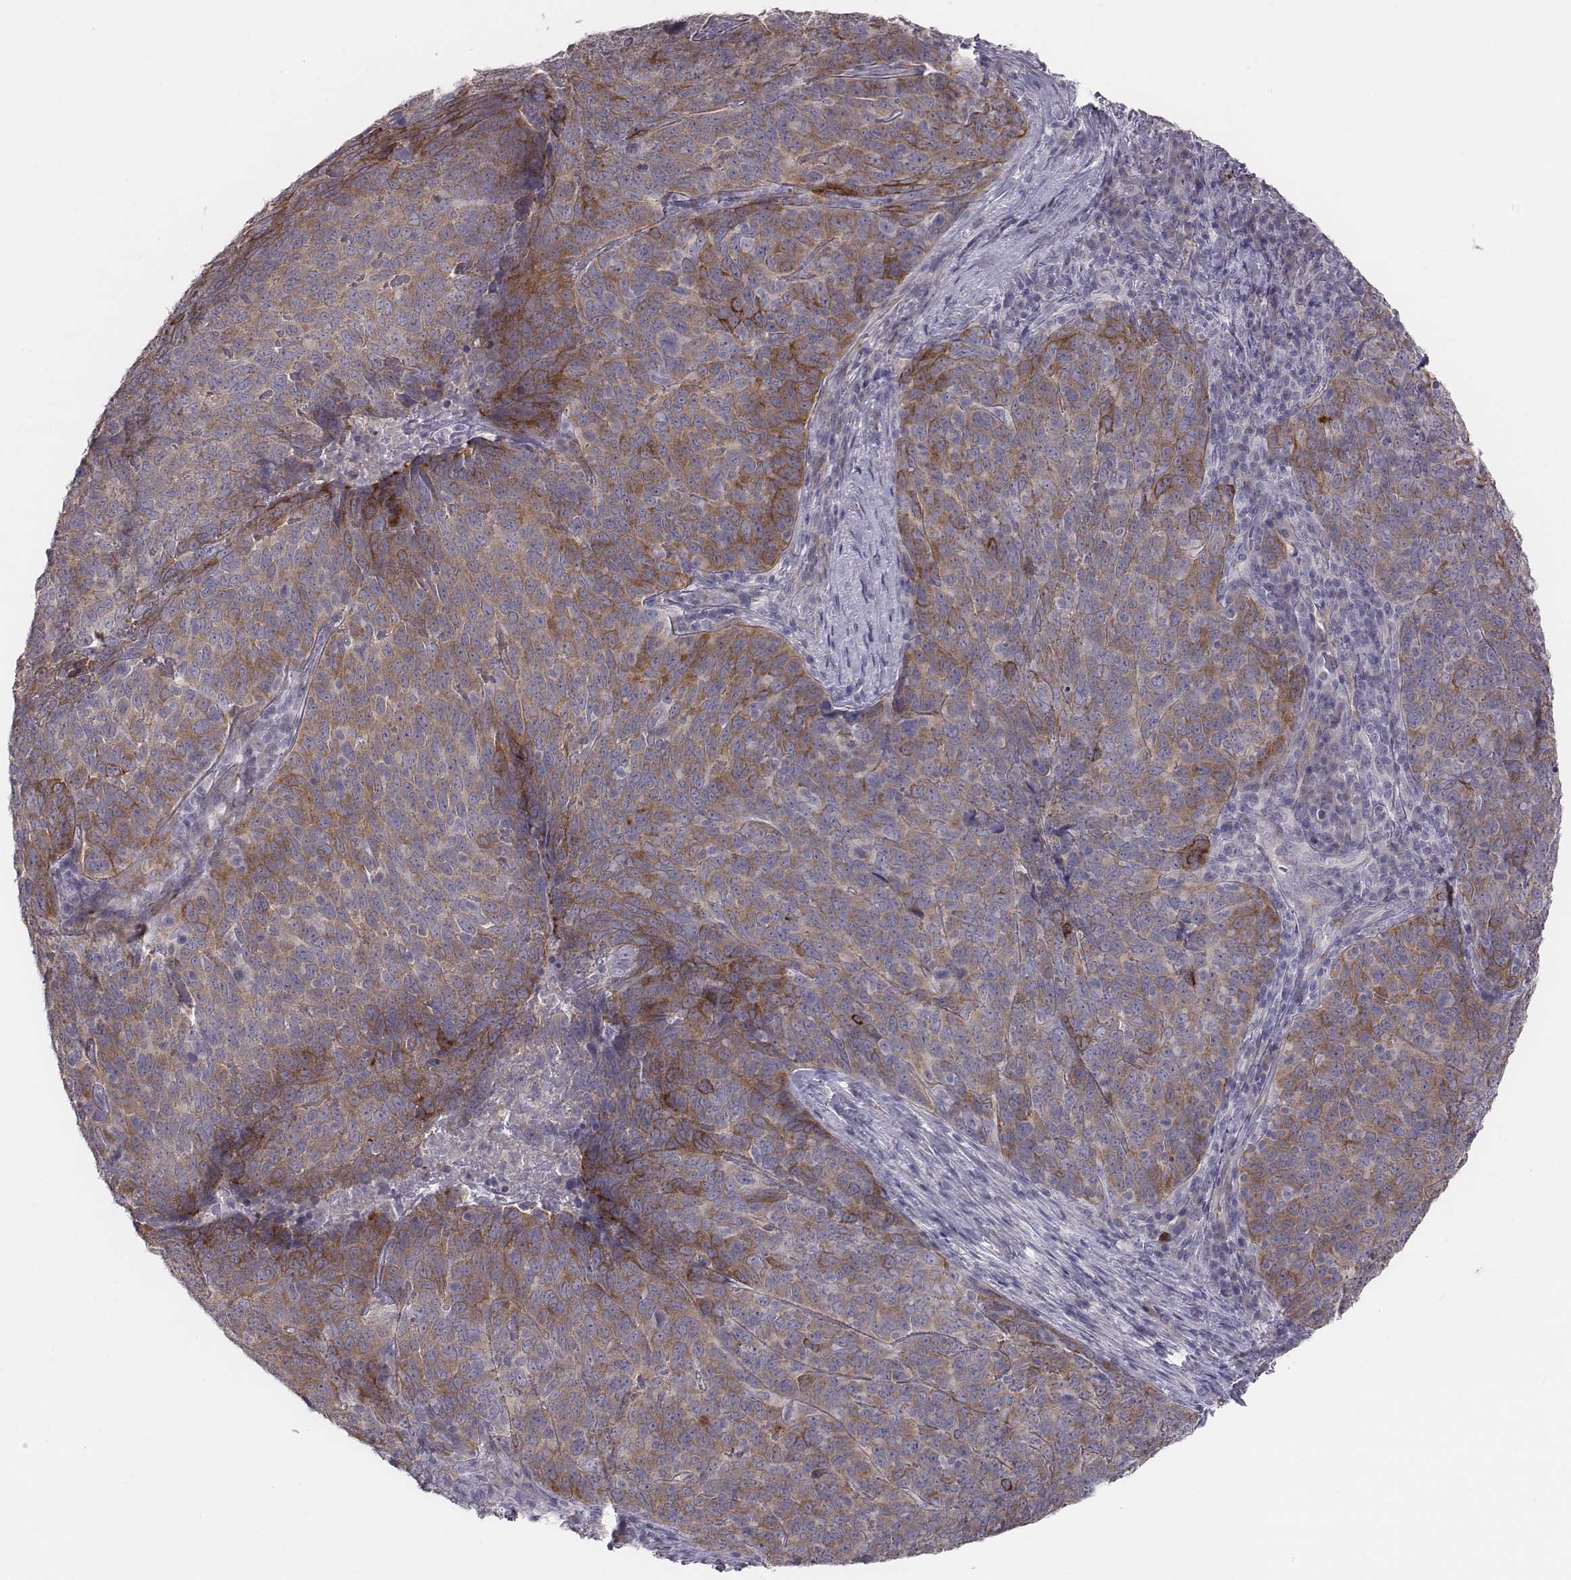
{"staining": {"intensity": "moderate", "quantity": ">75%", "location": "cytoplasmic/membranous"}, "tissue": "skin cancer", "cell_type": "Tumor cells", "image_type": "cancer", "snomed": [{"axis": "morphology", "description": "Squamous cell carcinoma, NOS"}, {"axis": "topography", "description": "Skin"}, {"axis": "topography", "description": "Anal"}], "caption": "An immunohistochemistry (IHC) micrograph of neoplastic tissue is shown. Protein staining in brown labels moderate cytoplasmic/membranous positivity in skin cancer within tumor cells. The protein is stained brown, and the nuclei are stained in blue (DAB (3,3'-diaminobenzidine) IHC with brightfield microscopy, high magnification).", "gene": "PRKCZ", "patient": {"sex": "female", "age": 51}}